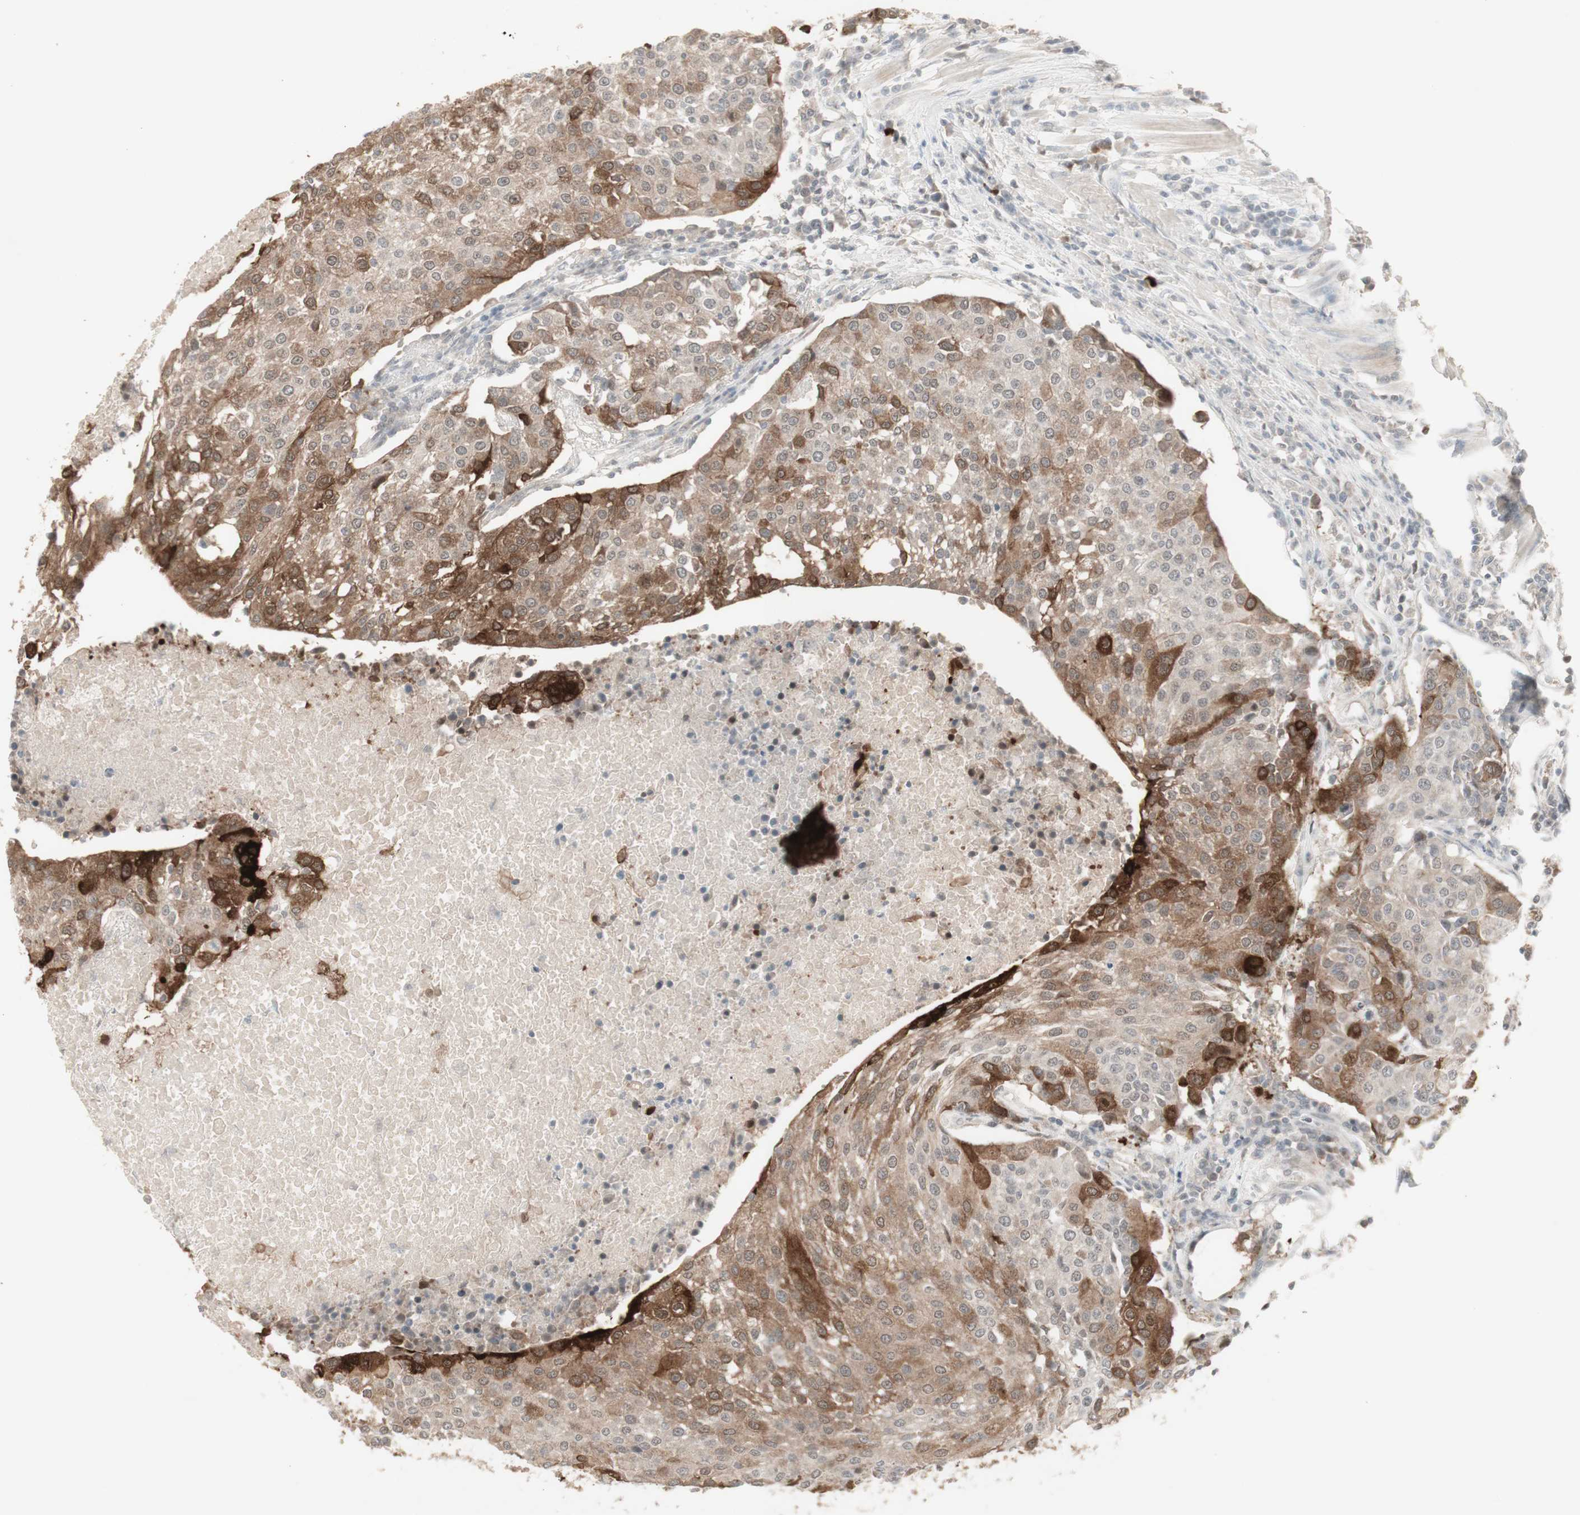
{"staining": {"intensity": "moderate", "quantity": ">75%", "location": "cytoplasmic/membranous"}, "tissue": "urothelial cancer", "cell_type": "Tumor cells", "image_type": "cancer", "snomed": [{"axis": "morphology", "description": "Urothelial carcinoma, High grade"}, {"axis": "topography", "description": "Urinary bladder"}], "caption": "IHC staining of urothelial cancer, which exhibits medium levels of moderate cytoplasmic/membranous staining in approximately >75% of tumor cells indicating moderate cytoplasmic/membranous protein expression. The staining was performed using DAB (3,3'-diaminobenzidine) (brown) for protein detection and nuclei were counterstained in hematoxylin (blue).", "gene": "C1orf116", "patient": {"sex": "female", "age": 85}}